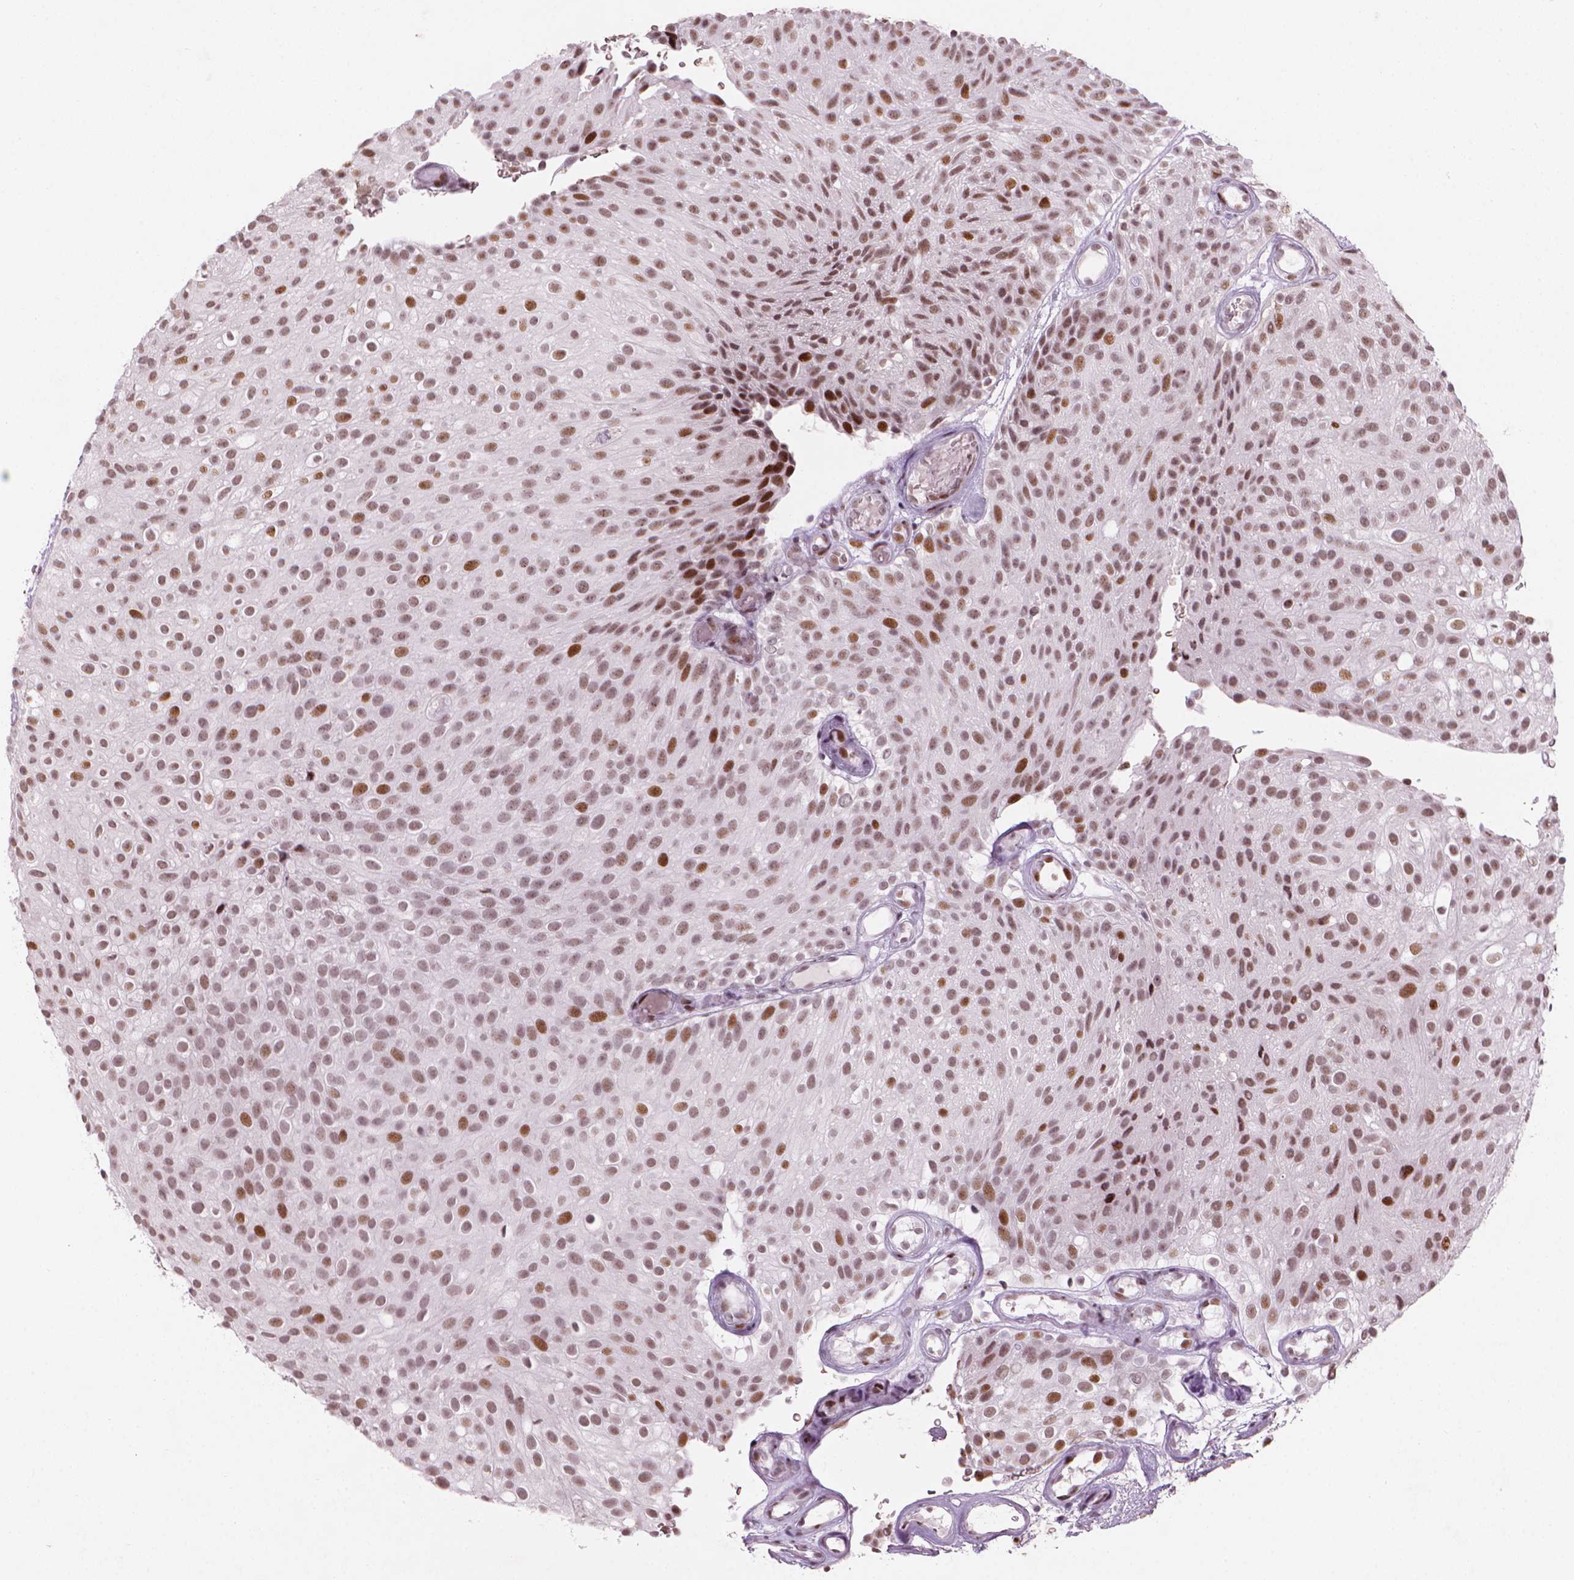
{"staining": {"intensity": "moderate", "quantity": ">75%", "location": "nuclear"}, "tissue": "urothelial cancer", "cell_type": "Tumor cells", "image_type": "cancer", "snomed": [{"axis": "morphology", "description": "Urothelial carcinoma, Low grade"}, {"axis": "topography", "description": "Urinary bladder"}], "caption": "IHC staining of urothelial carcinoma (low-grade), which reveals medium levels of moderate nuclear staining in about >75% of tumor cells indicating moderate nuclear protein positivity. The staining was performed using DAB (3,3'-diaminobenzidine) (brown) for protein detection and nuclei were counterstained in hematoxylin (blue).", "gene": "HES7", "patient": {"sex": "male", "age": 78}}